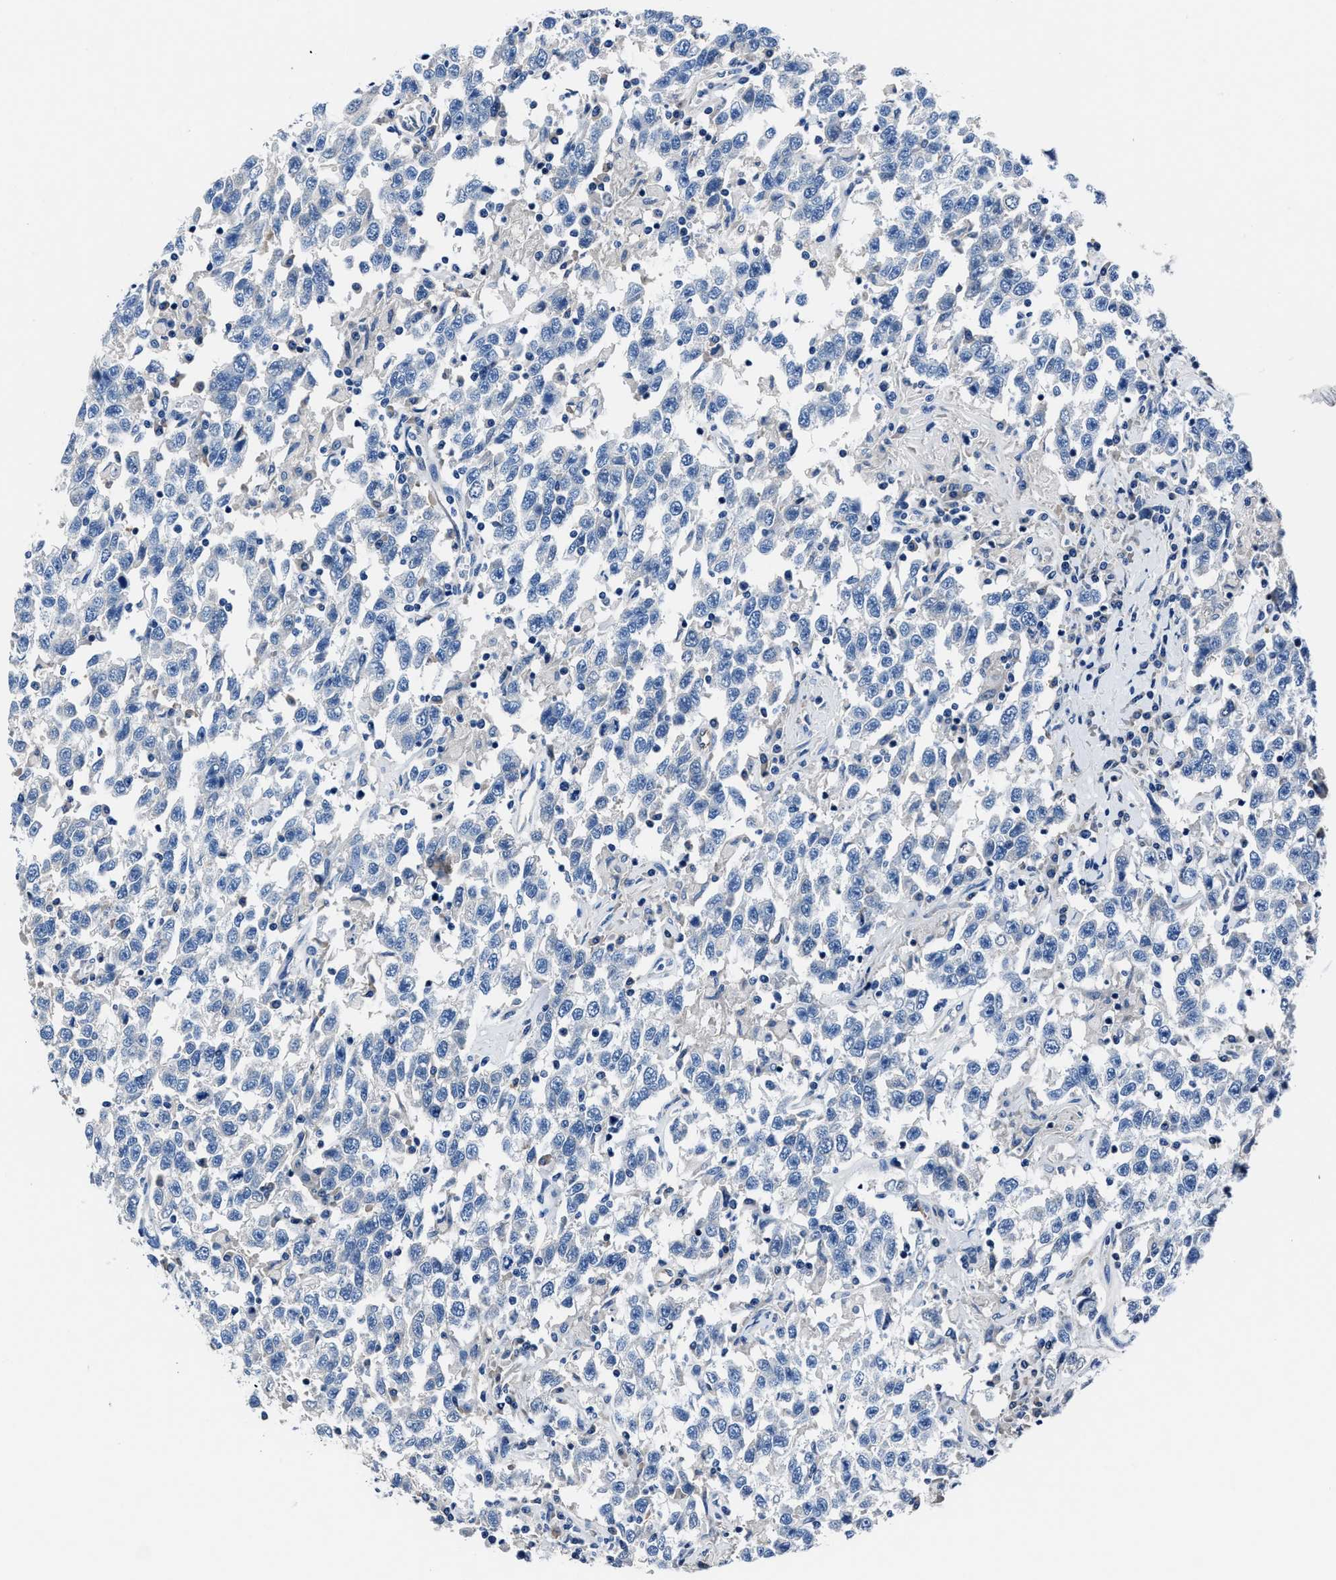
{"staining": {"intensity": "negative", "quantity": "none", "location": "none"}, "tissue": "testis cancer", "cell_type": "Tumor cells", "image_type": "cancer", "snomed": [{"axis": "morphology", "description": "Seminoma, NOS"}, {"axis": "topography", "description": "Testis"}], "caption": "Immunohistochemical staining of testis seminoma demonstrates no significant staining in tumor cells.", "gene": "LMO7", "patient": {"sex": "male", "age": 41}}